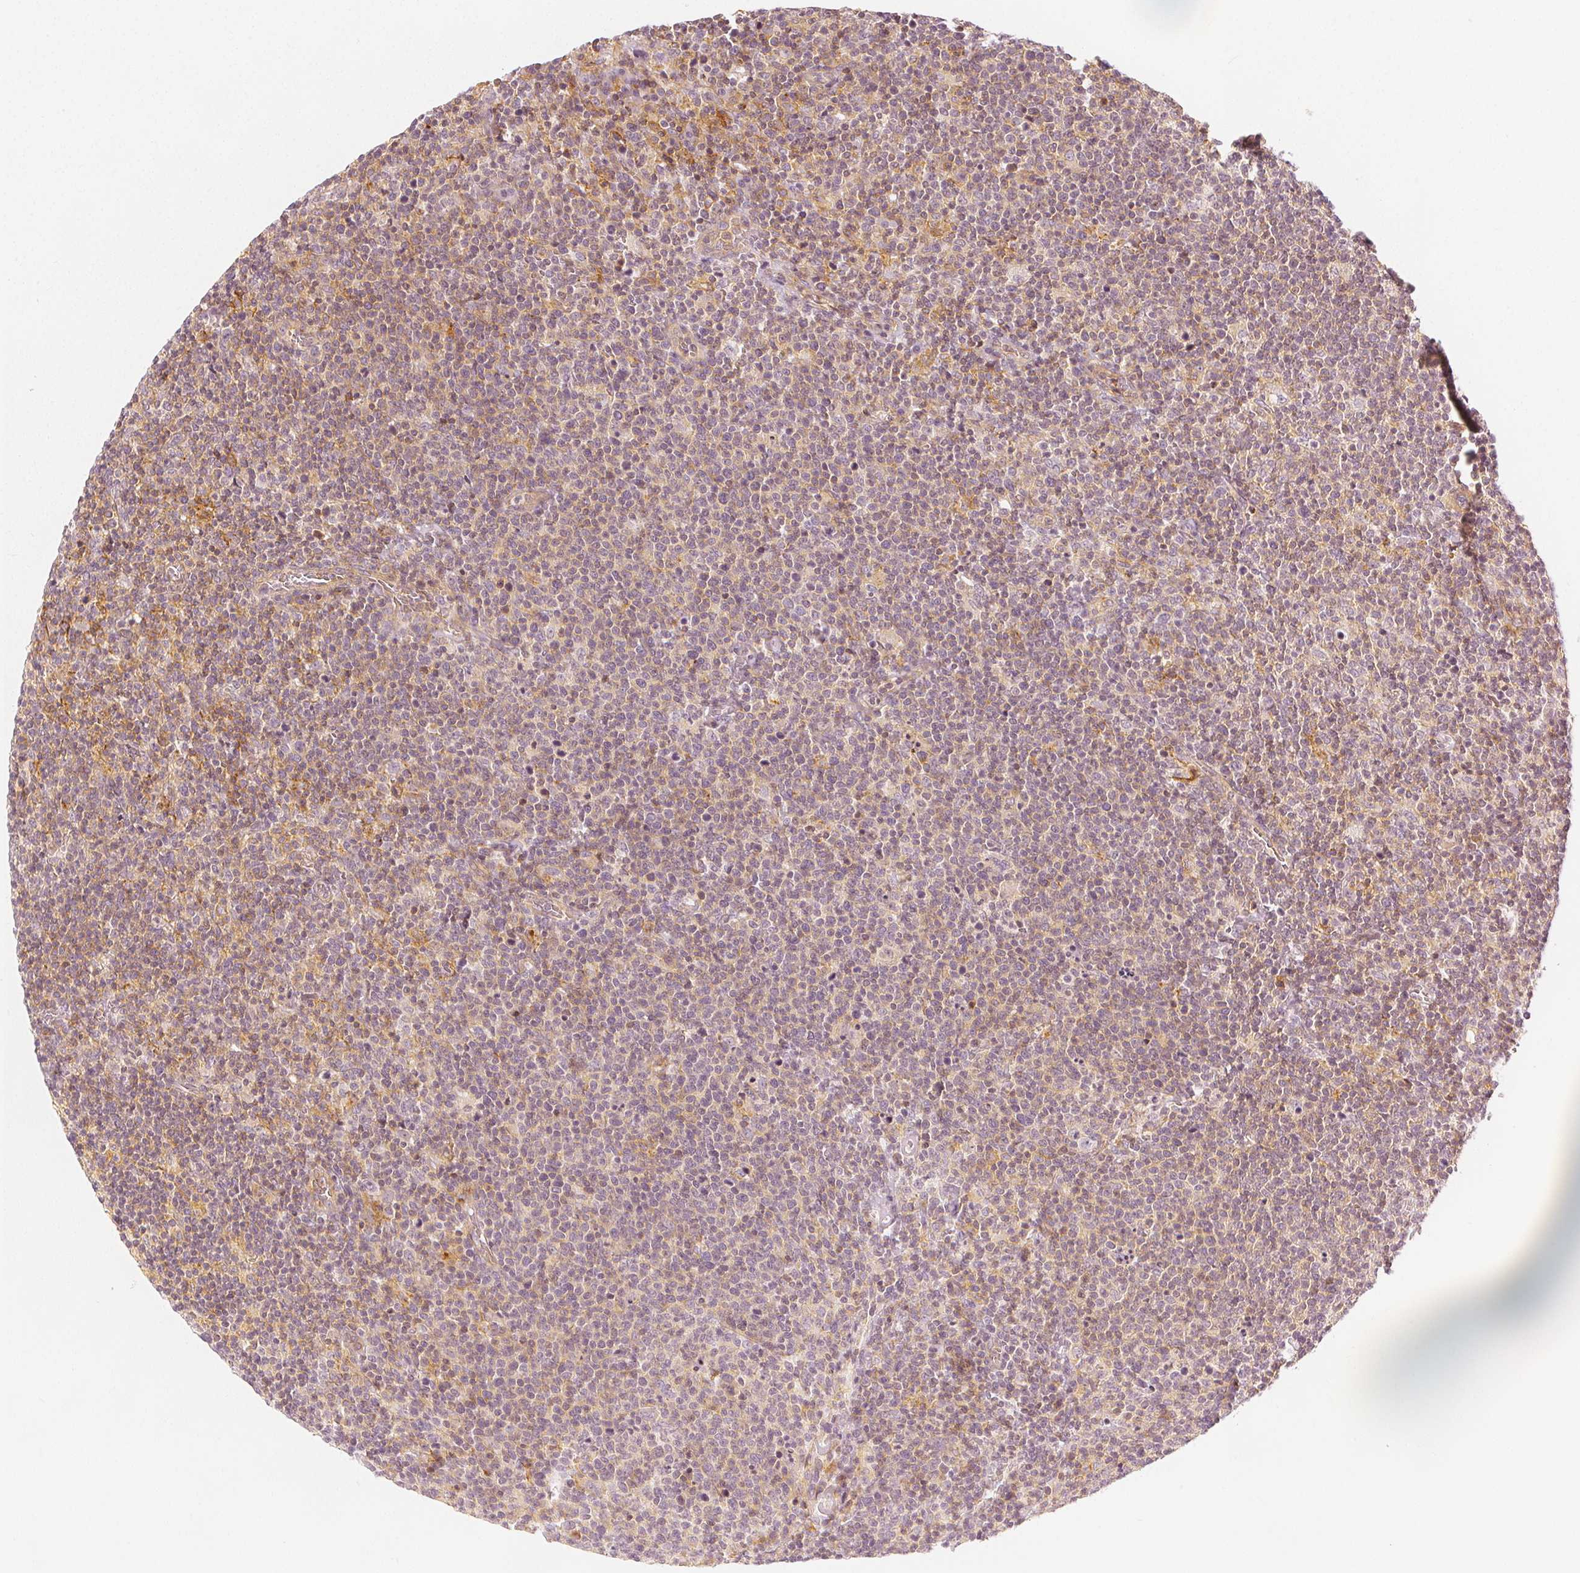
{"staining": {"intensity": "negative", "quantity": "none", "location": "none"}, "tissue": "lymphoma", "cell_type": "Tumor cells", "image_type": "cancer", "snomed": [{"axis": "morphology", "description": "Malignant lymphoma, non-Hodgkin's type, High grade"}, {"axis": "topography", "description": "Lymph node"}], "caption": "IHC of human lymphoma displays no expression in tumor cells.", "gene": "ARHGAP26", "patient": {"sex": "male", "age": 61}}